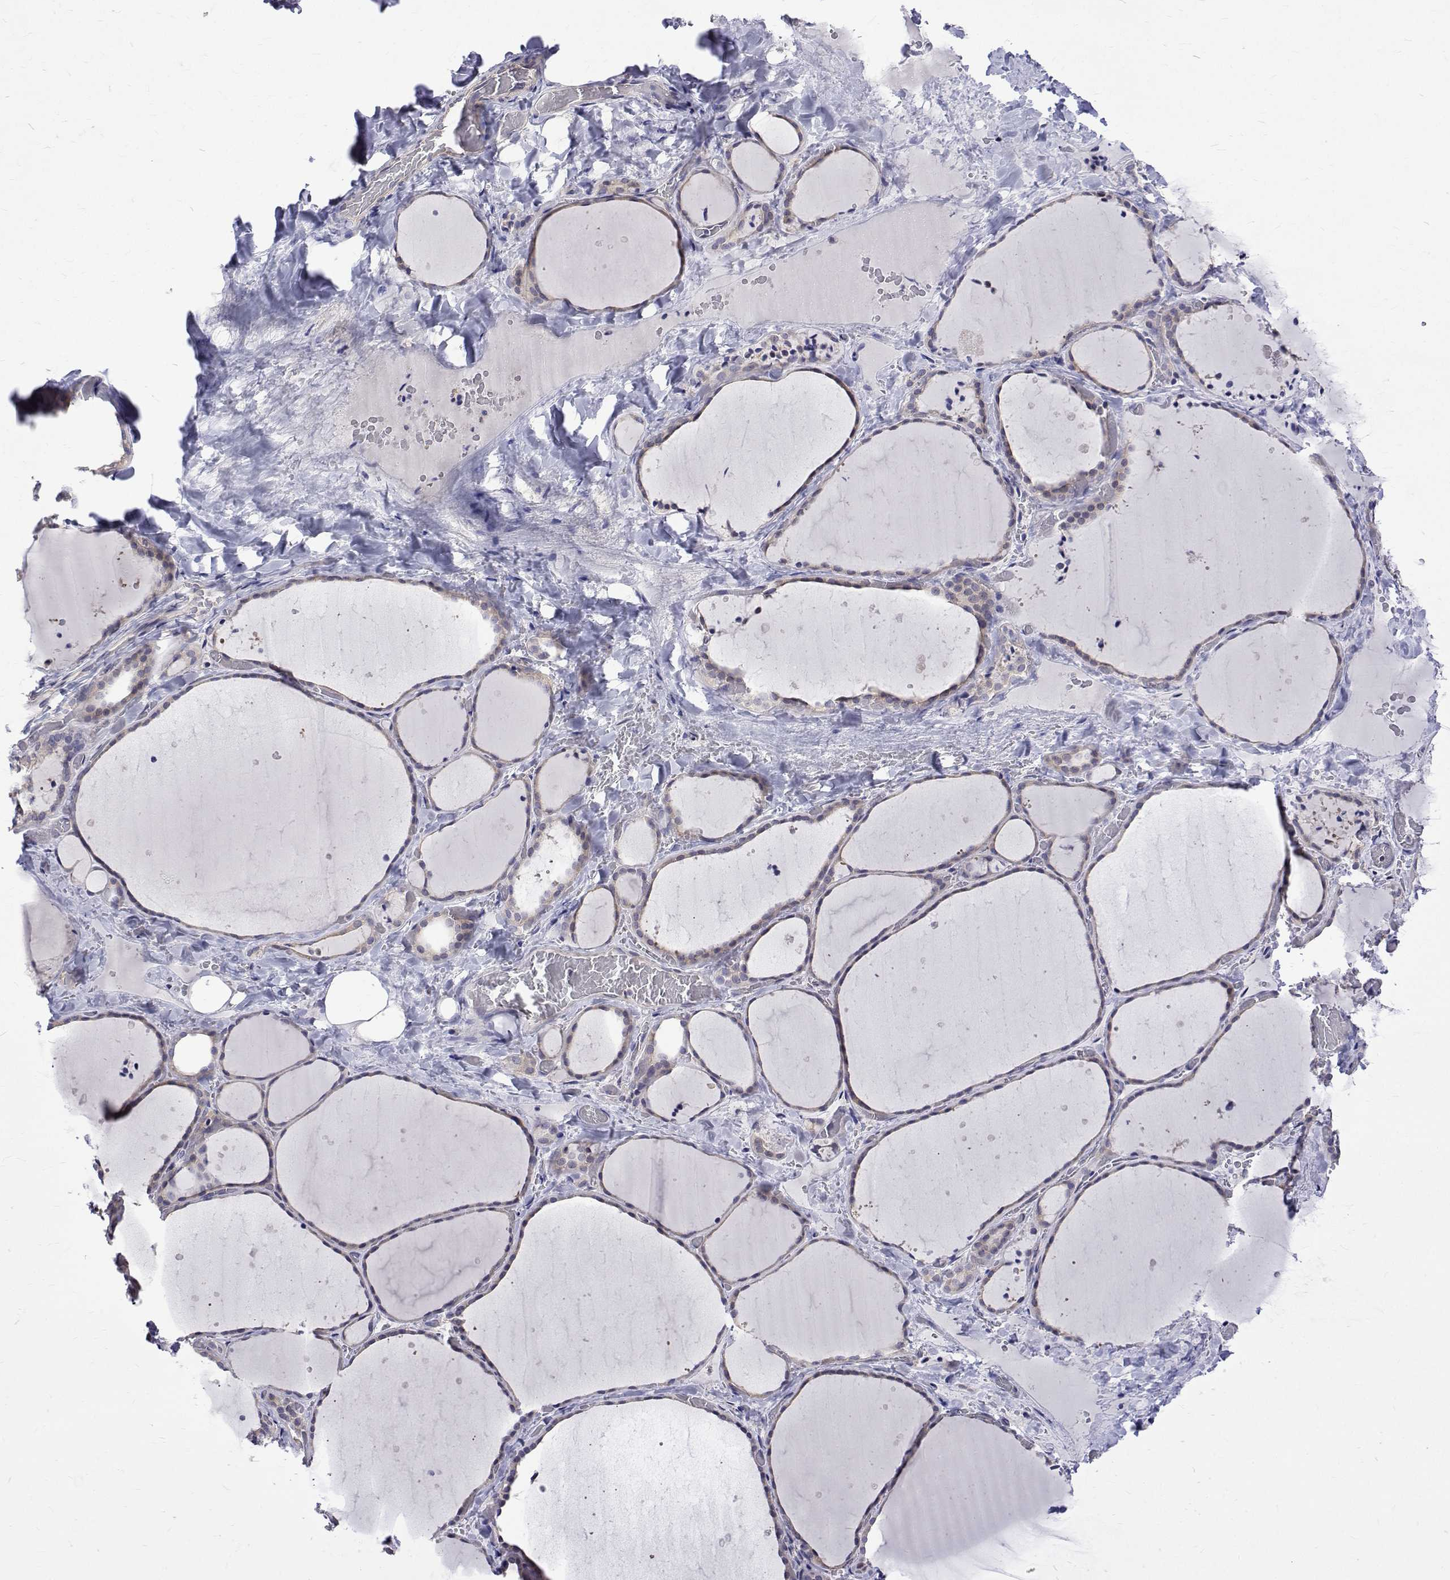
{"staining": {"intensity": "negative", "quantity": "none", "location": "none"}, "tissue": "thyroid gland", "cell_type": "Glandular cells", "image_type": "normal", "snomed": [{"axis": "morphology", "description": "Normal tissue, NOS"}, {"axis": "topography", "description": "Thyroid gland"}], "caption": "IHC of unremarkable human thyroid gland reveals no staining in glandular cells. (Stains: DAB (3,3'-diaminobenzidine) immunohistochemistry (IHC) with hematoxylin counter stain, Microscopy: brightfield microscopy at high magnification).", "gene": "PADI1", "patient": {"sex": "female", "age": 36}}